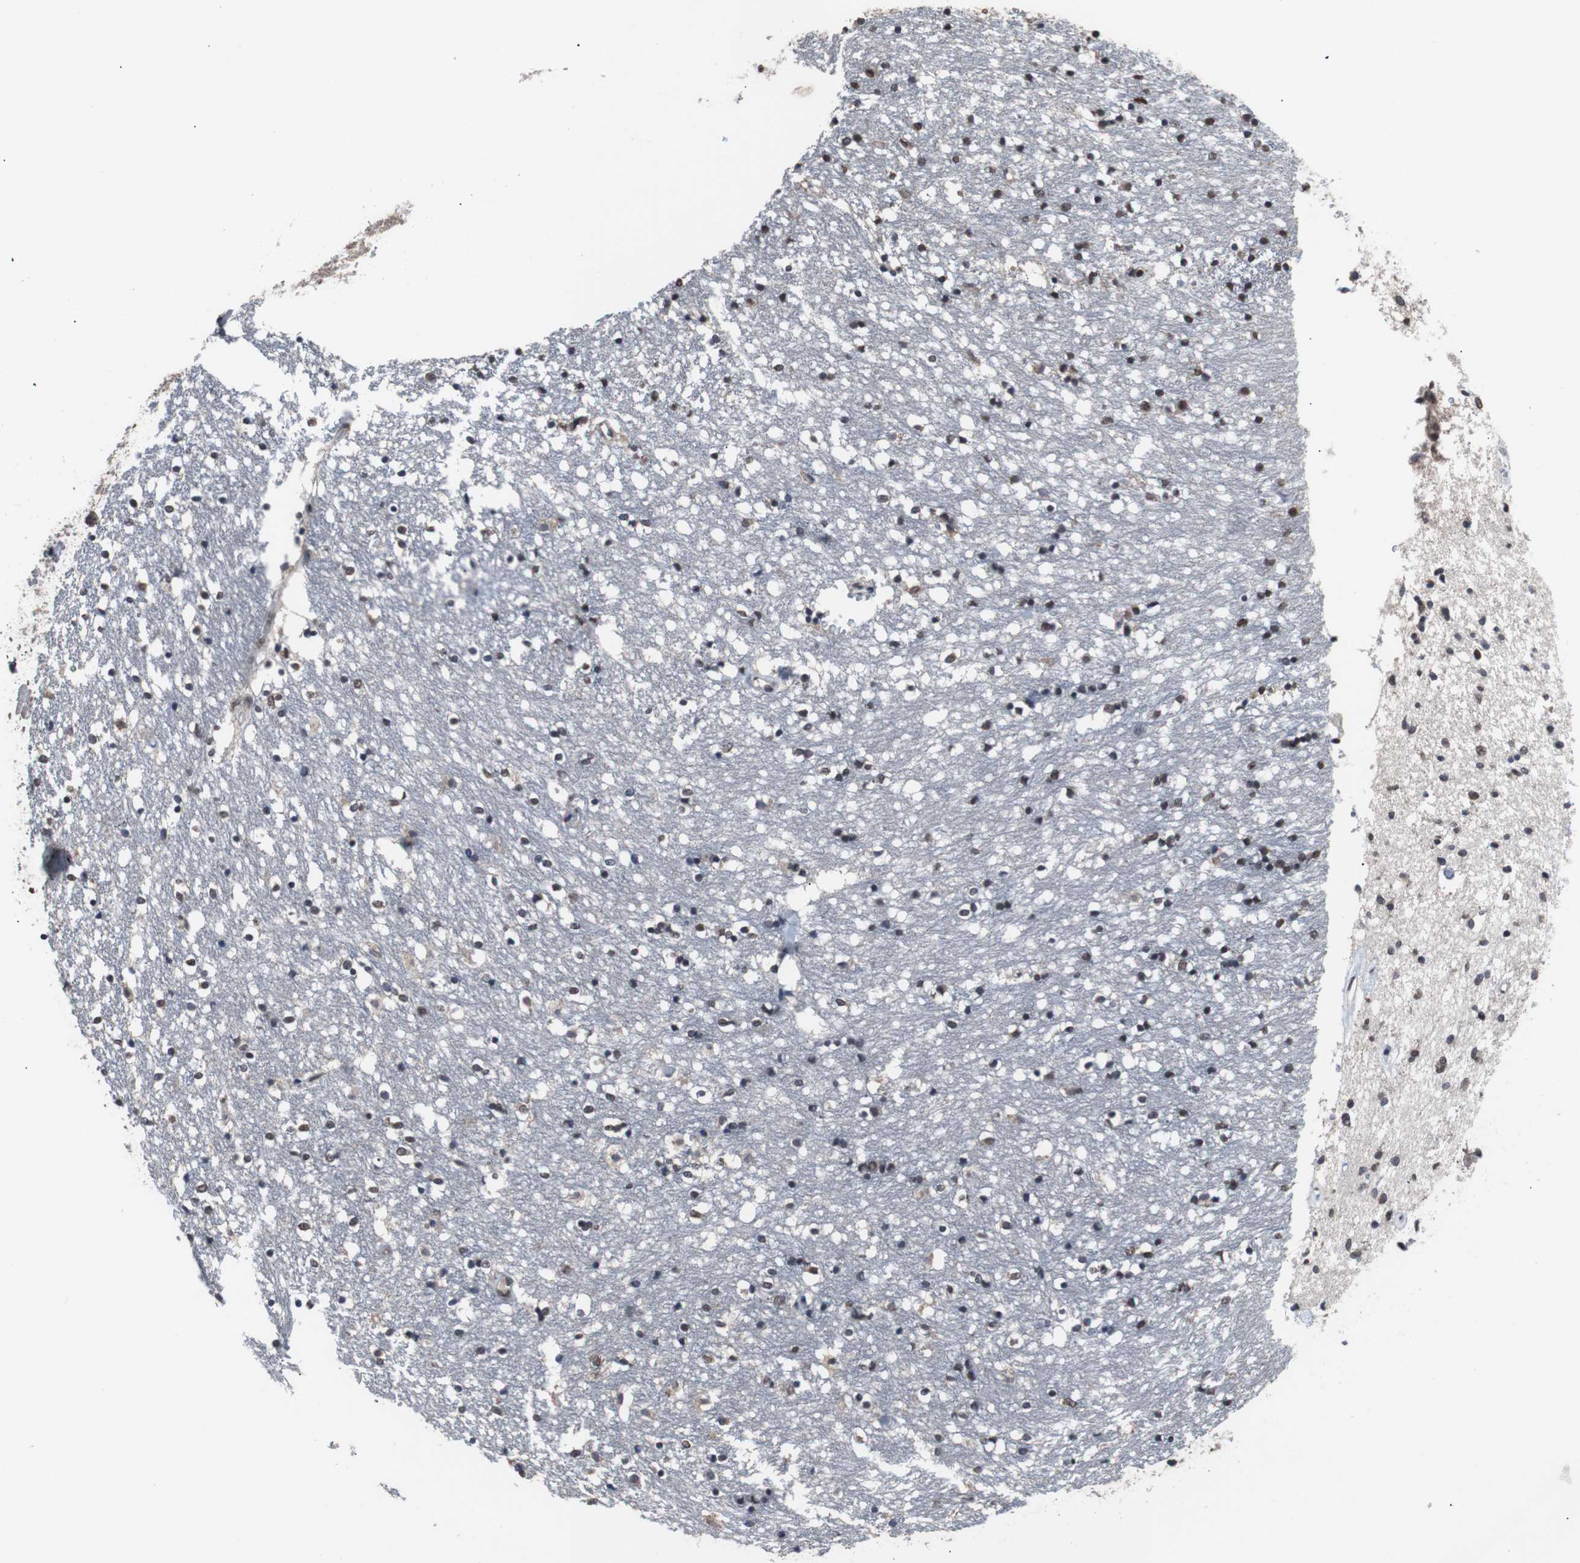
{"staining": {"intensity": "weak", "quantity": "25%-75%", "location": "nuclear"}, "tissue": "caudate", "cell_type": "Glial cells", "image_type": "normal", "snomed": [{"axis": "morphology", "description": "Normal tissue, NOS"}, {"axis": "topography", "description": "Lateral ventricle wall"}], "caption": "Immunohistochemical staining of normal caudate exhibits low levels of weak nuclear expression in about 25%-75% of glial cells.", "gene": "MED27", "patient": {"sex": "female", "age": 54}}